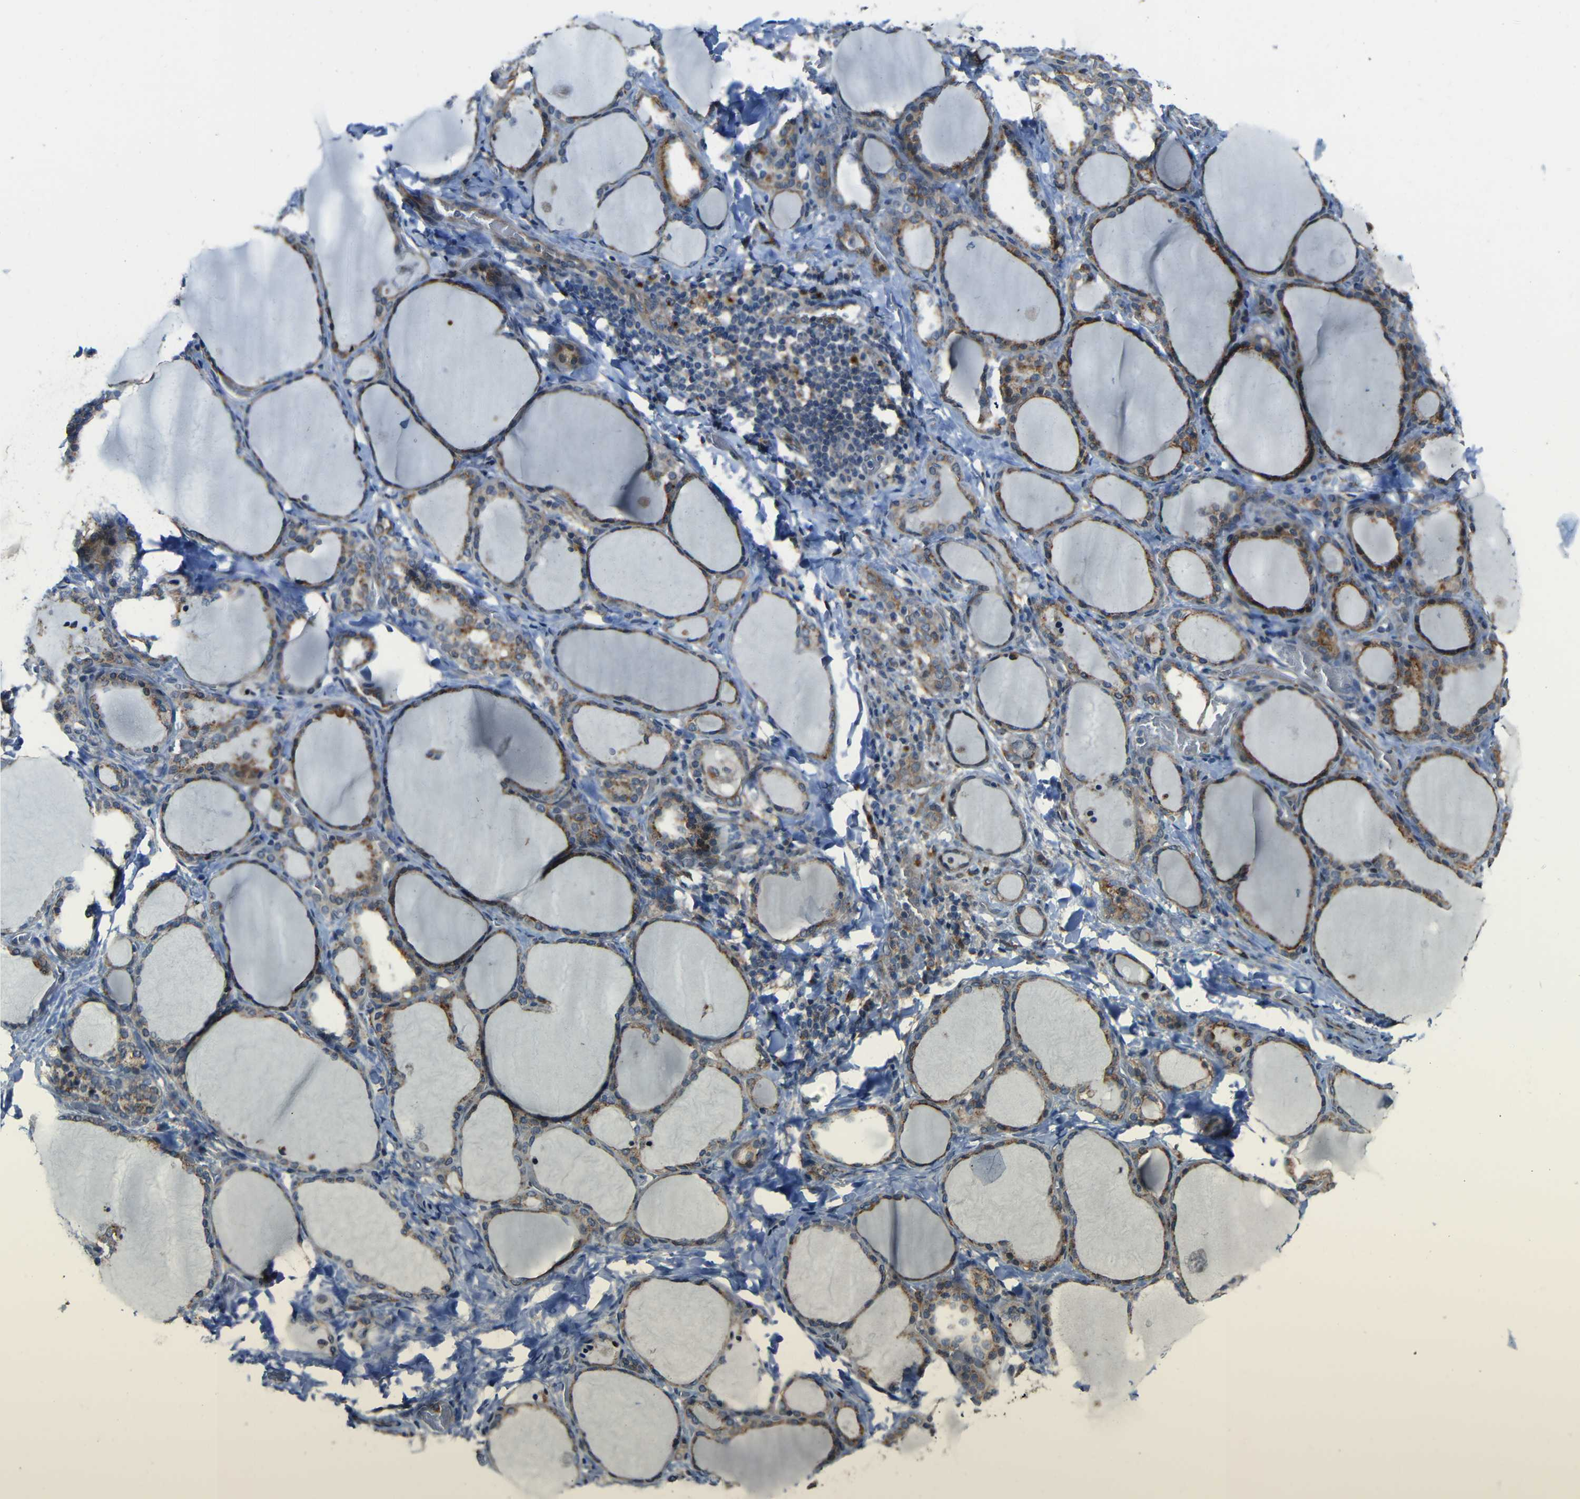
{"staining": {"intensity": "strong", "quantity": ">75%", "location": "cytoplasmic/membranous"}, "tissue": "thyroid gland", "cell_type": "Glandular cells", "image_type": "normal", "snomed": [{"axis": "morphology", "description": "Normal tissue, NOS"}, {"axis": "morphology", "description": "Papillary adenocarcinoma, NOS"}, {"axis": "topography", "description": "Thyroid gland"}], "caption": "The micrograph displays staining of normal thyroid gland, revealing strong cytoplasmic/membranous protein positivity (brown color) within glandular cells.", "gene": "DNAJC5", "patient": {"sex": "female", "age": 30}}